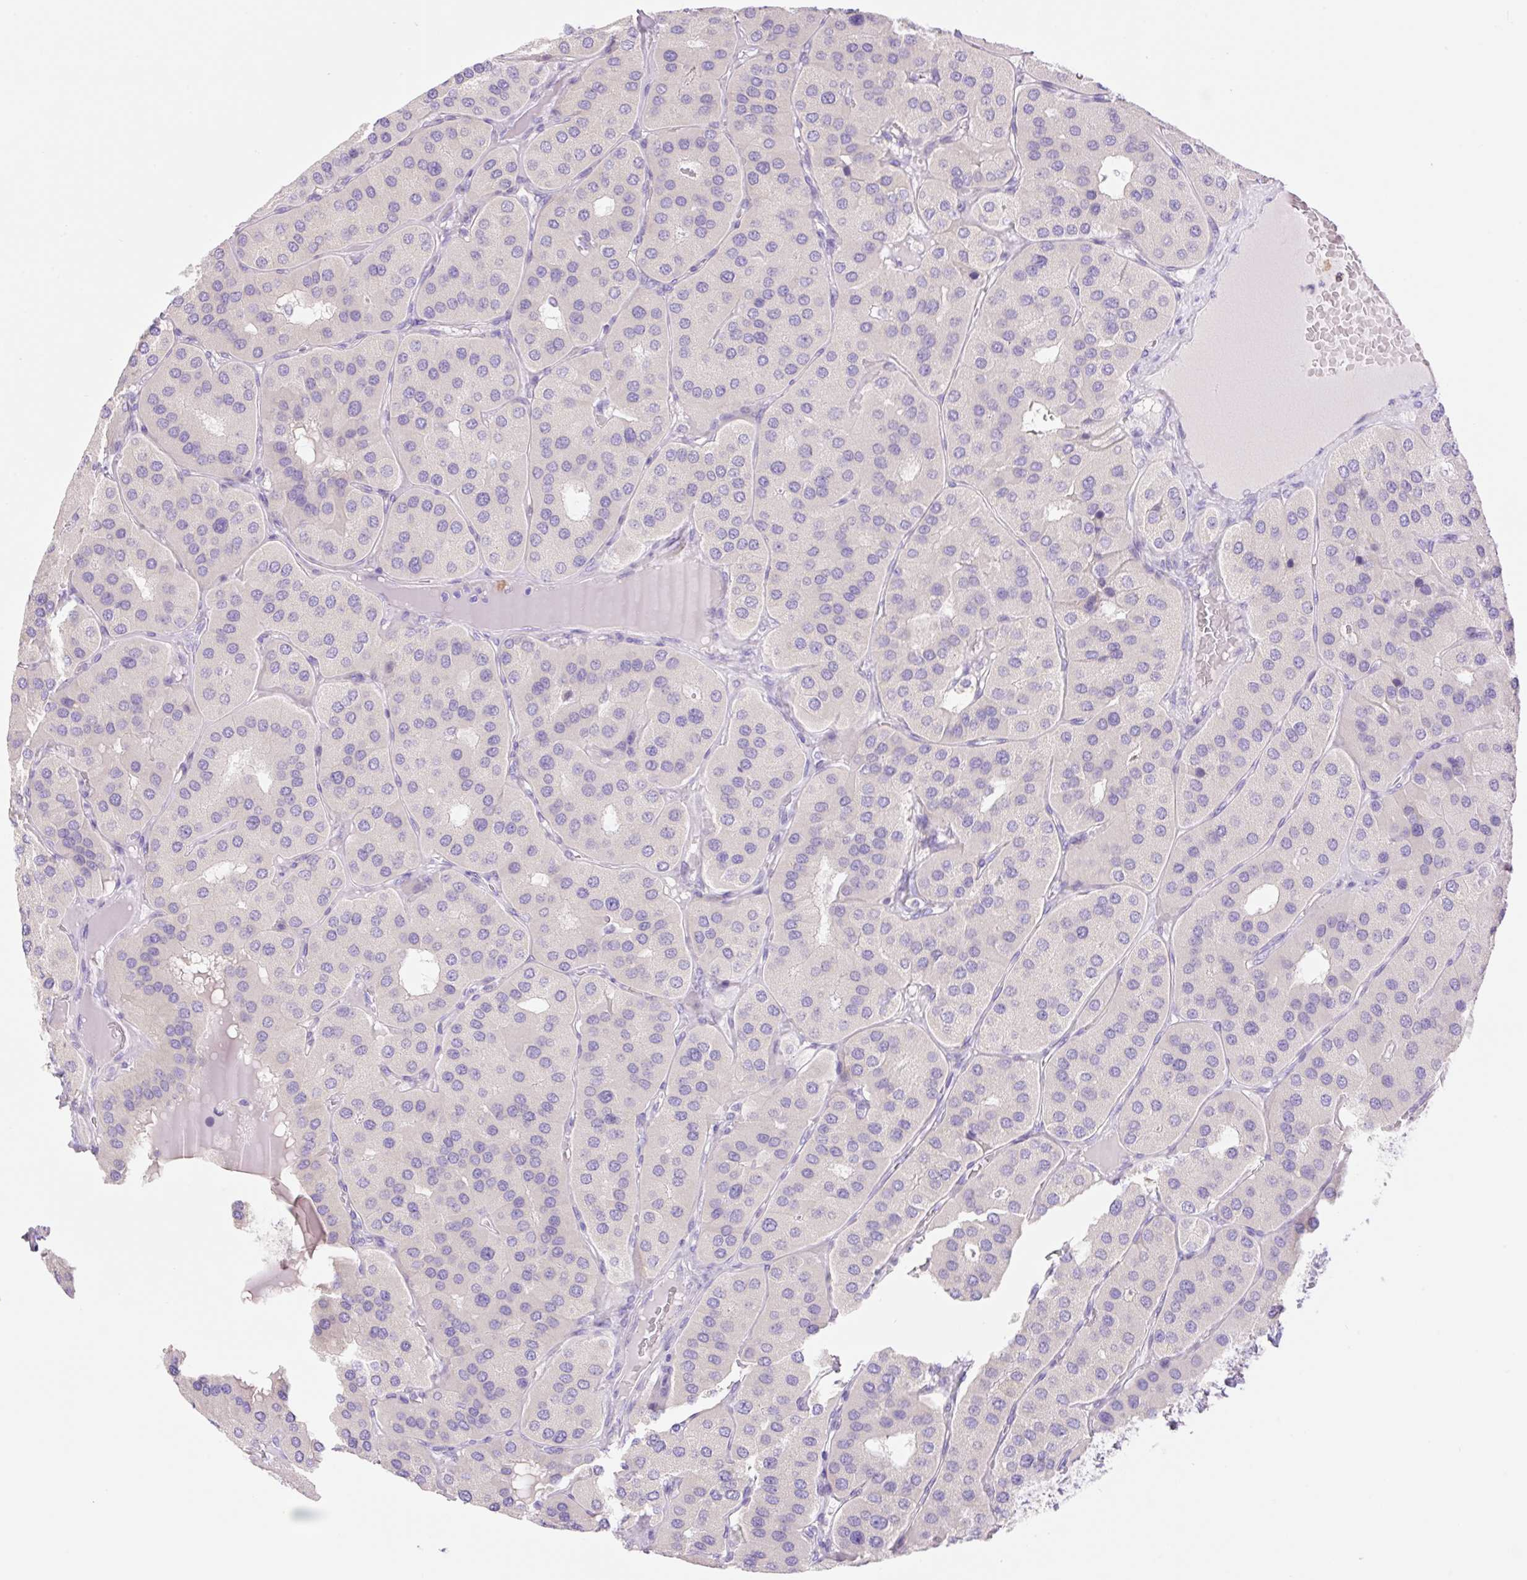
{"staining": {"intensity": "negative", "quantity": "none", "location": "none"}, "tissue": "parathyroid gland", "cell_type": "Glandular cells", "image_type": "normal", "snomed": [{"axis": "morphology", "description": "Normal tissue, NOS"}, {"axis": "morphology", "description": "Adenoma, NOS"}, {"axis": "topography", "description": "Parathyroid gland"}], "caption": "IHC of unremarkable human parathyroid gland demonstrates no staining in glandular cells. The staining is performed using DAB (3,3'-diaminobenzidine) brown chromogen with nuclei counter-stained in using hematoxylin.", "gene": "DENND5A", "patient": {"sex": "female", "age": 86}}